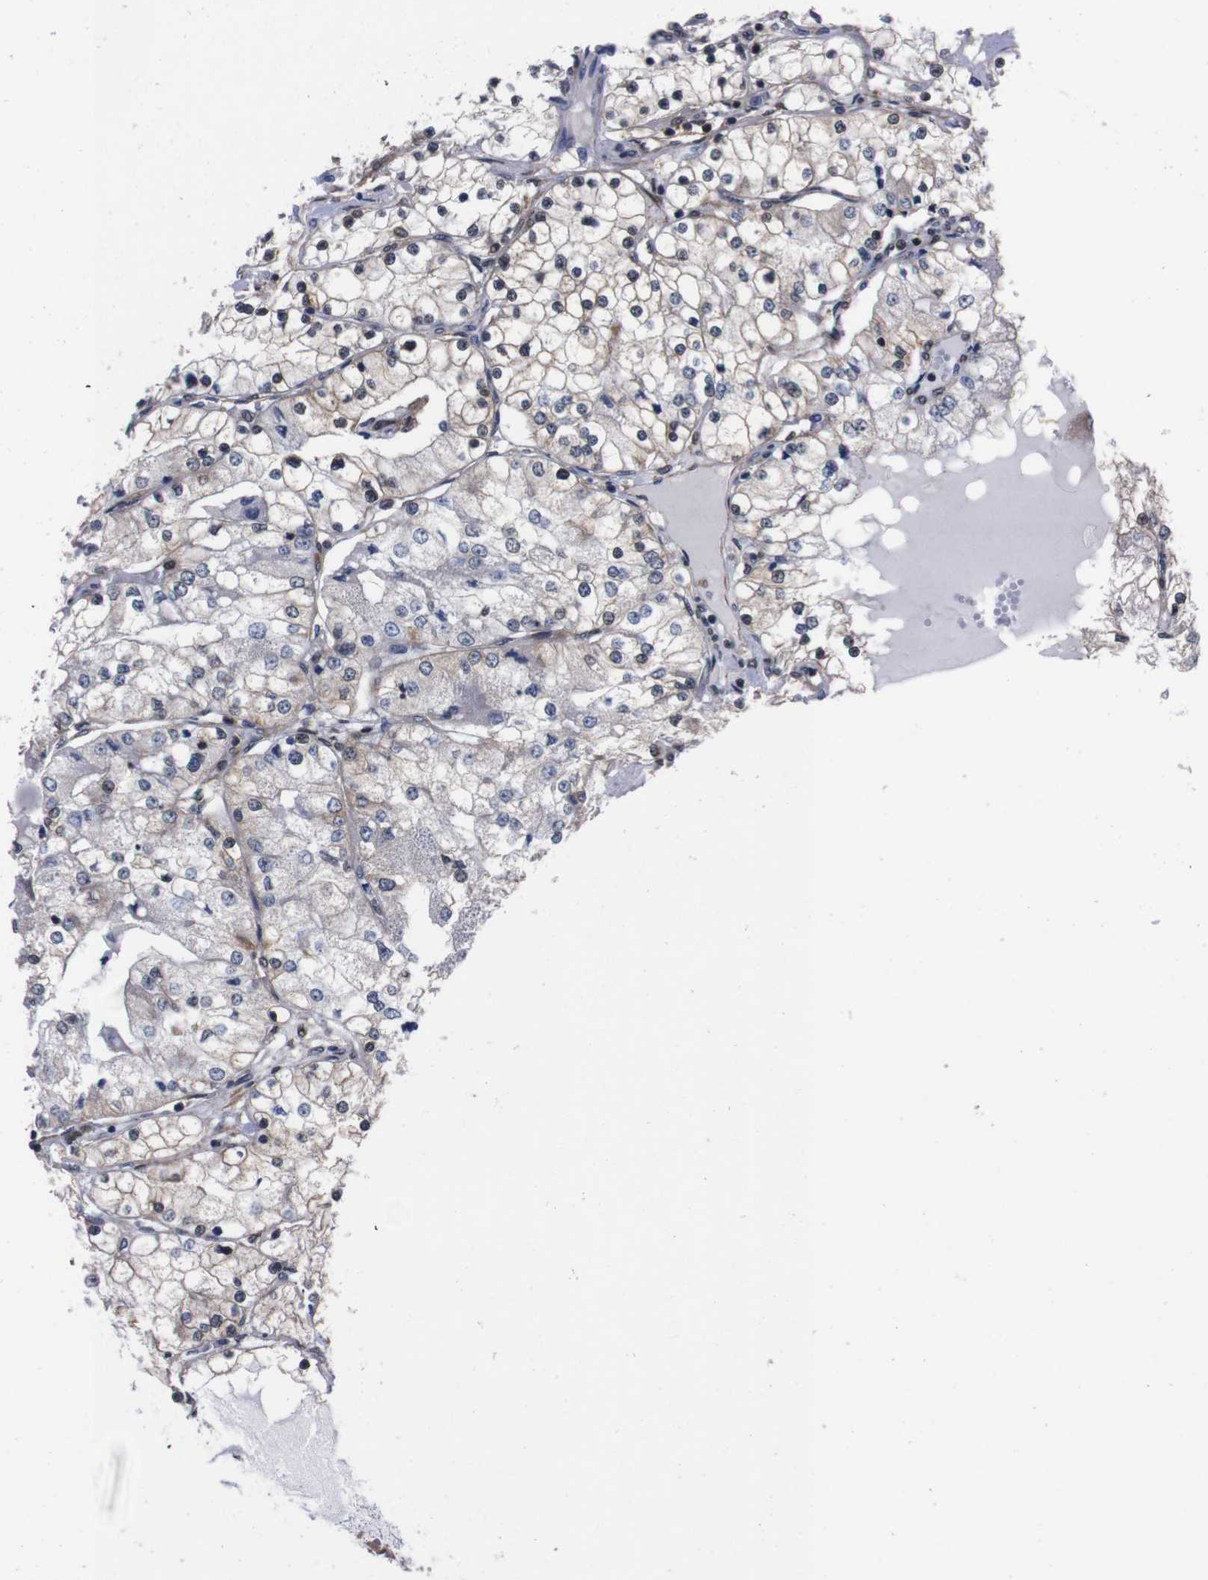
{"staining": {"intensity": "weak", "quantity": ">75%", "location": "cytoplasmic/membranous"}, "tissue": "renal cancer", "cell_type": "Tumor cells", "image_type": "cancer", "snomed": [{"axis": "morphology", "description": "Adenocarcinoma, NOS"}, {"axis": "topography", "description": "Kidney"}], "caption": "There is low levels of weak cytoplasmic/membranous staining in tumor cells of renal cancer (adenocarcinoma), as demonstrated by immunohistochemical staining (brown color).", "gene": "UBQLN2", "patient": {"sex": "male", "age": 68}}